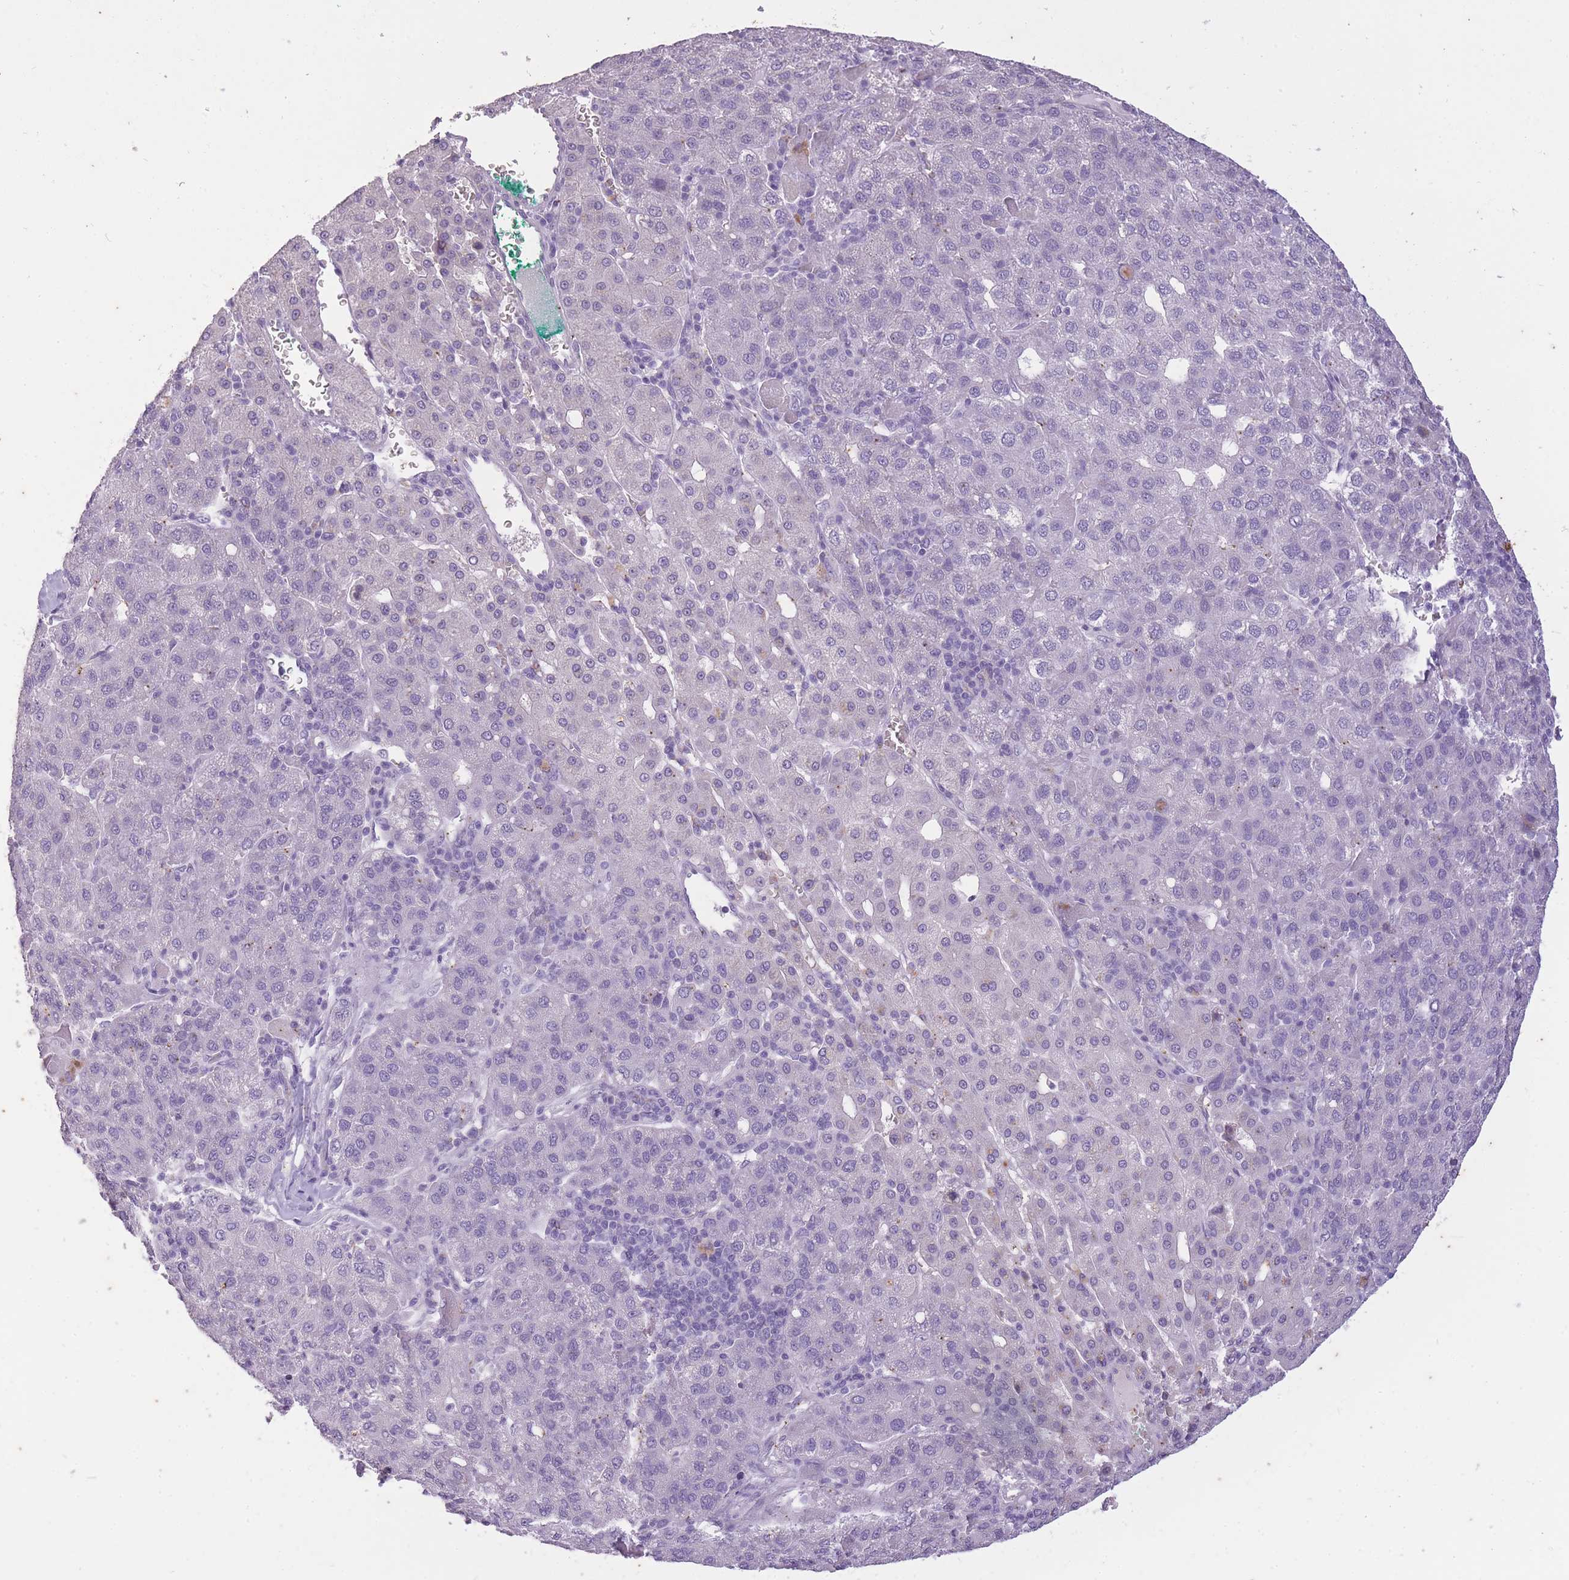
{"staining": {"intensity": "negative", "quantity": "none", "location": "none"}, "tissue": "liver cancer", "cell_type": "Tumor cells", "image_type": "cancer", "snomed": [{"axis": "morphology", "description": "Carcinoma, Hepatocellular, NOS"}, {"axis": "topography", "description": "Liver"}], "caption": "The micrograph exhibits no significant expression in tumor cells of liver hepatocellular carcinoma.", "gene": "CNTNAP3", "patient": {"sex": "male", "age": 65}}